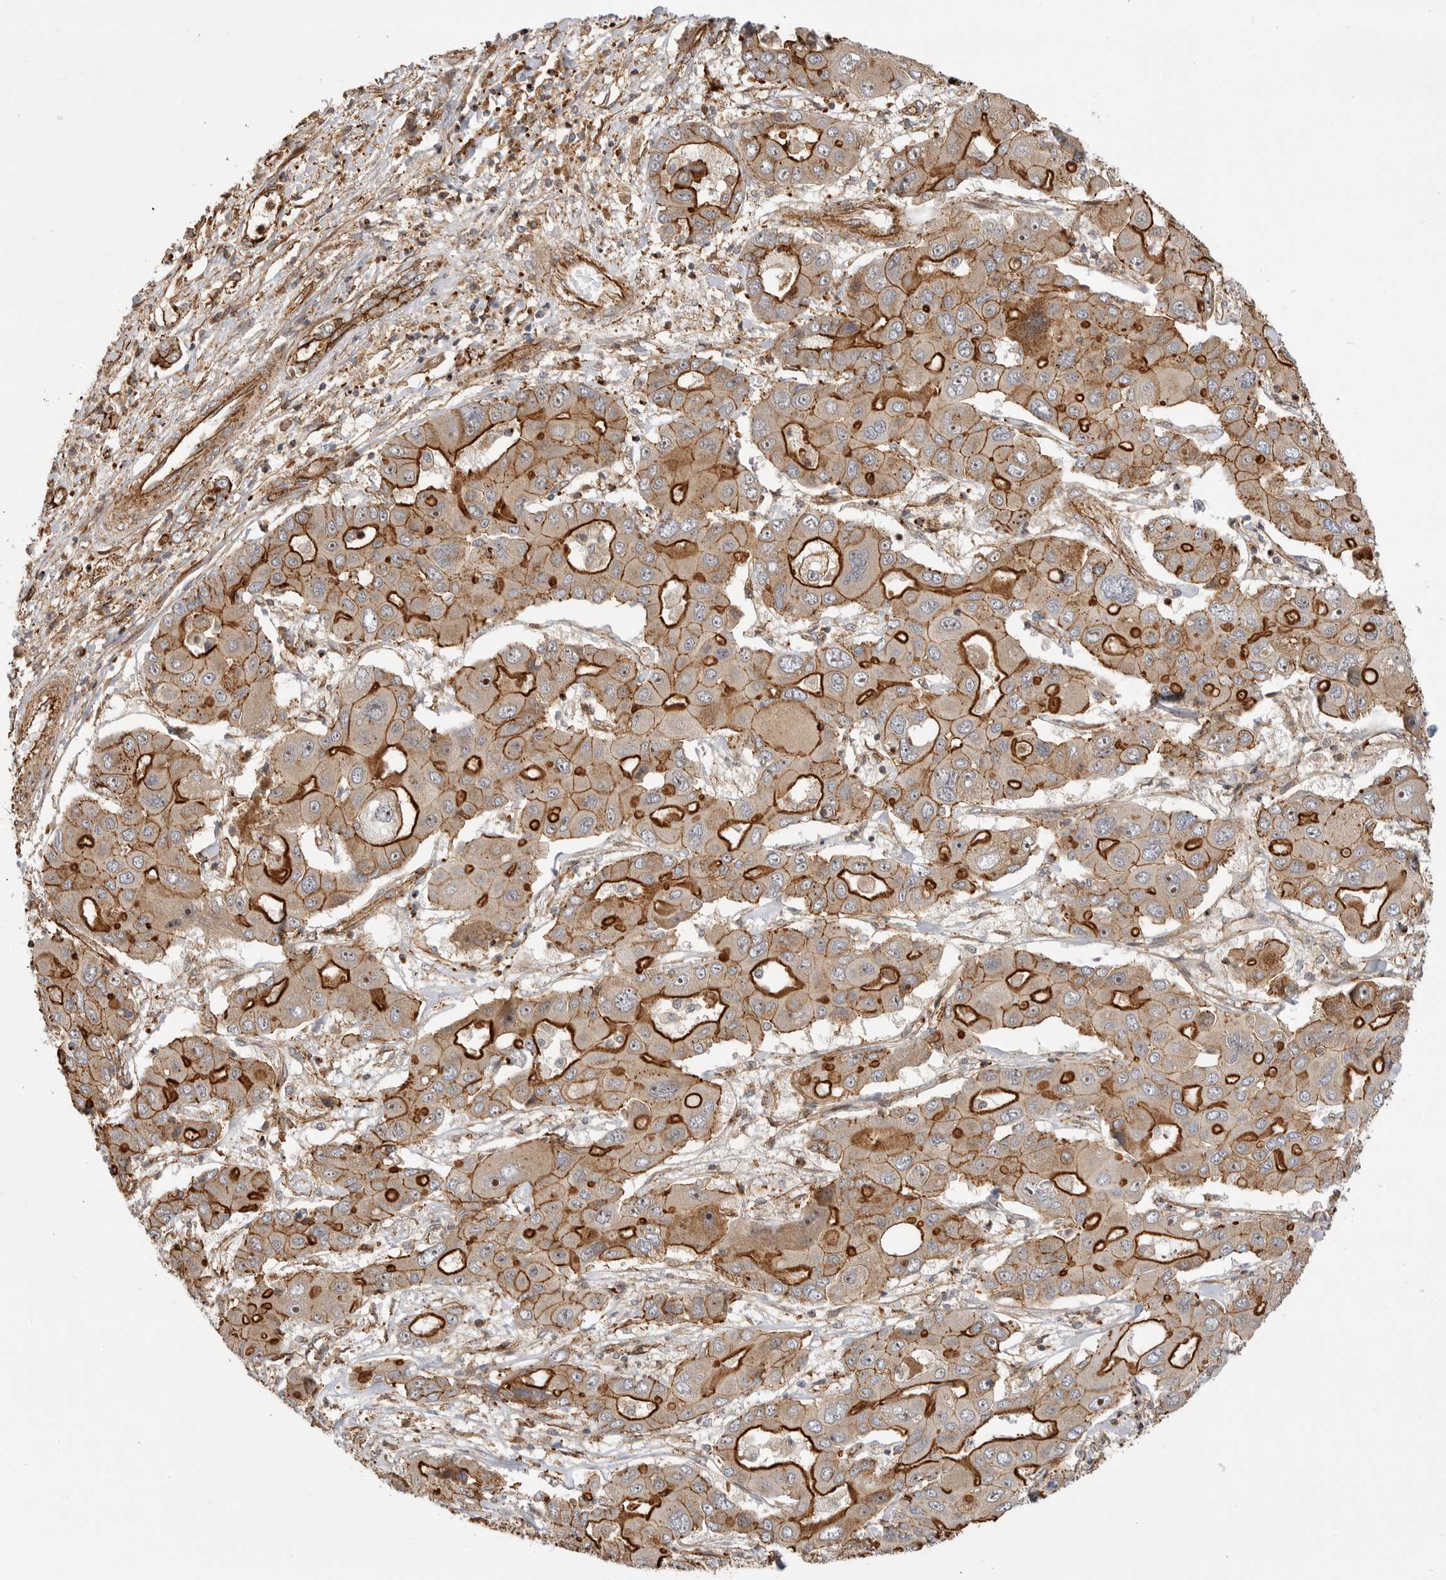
{"staining": {"intensity": "strong", "quantity": "25%-75%", "location": "cytoplasmic/membranous,nuclear"}, "tissue": "liver cancer", "cell_type": "Tumor cells", "image_type": "cancer", "snomed": [{"axis": "morphology", "description": "Cholangiocarcinoma"}, {"axis": "topography", "description": "Liver"}], "caption": "Protein staining of liver cancer tissue reveals strong cytoplasmic/membranous and nuclear positivity in about 25%-75% of tumor cells.", "gene": "GPATCH2", "patient": {"sex": "male", "age": 67}}